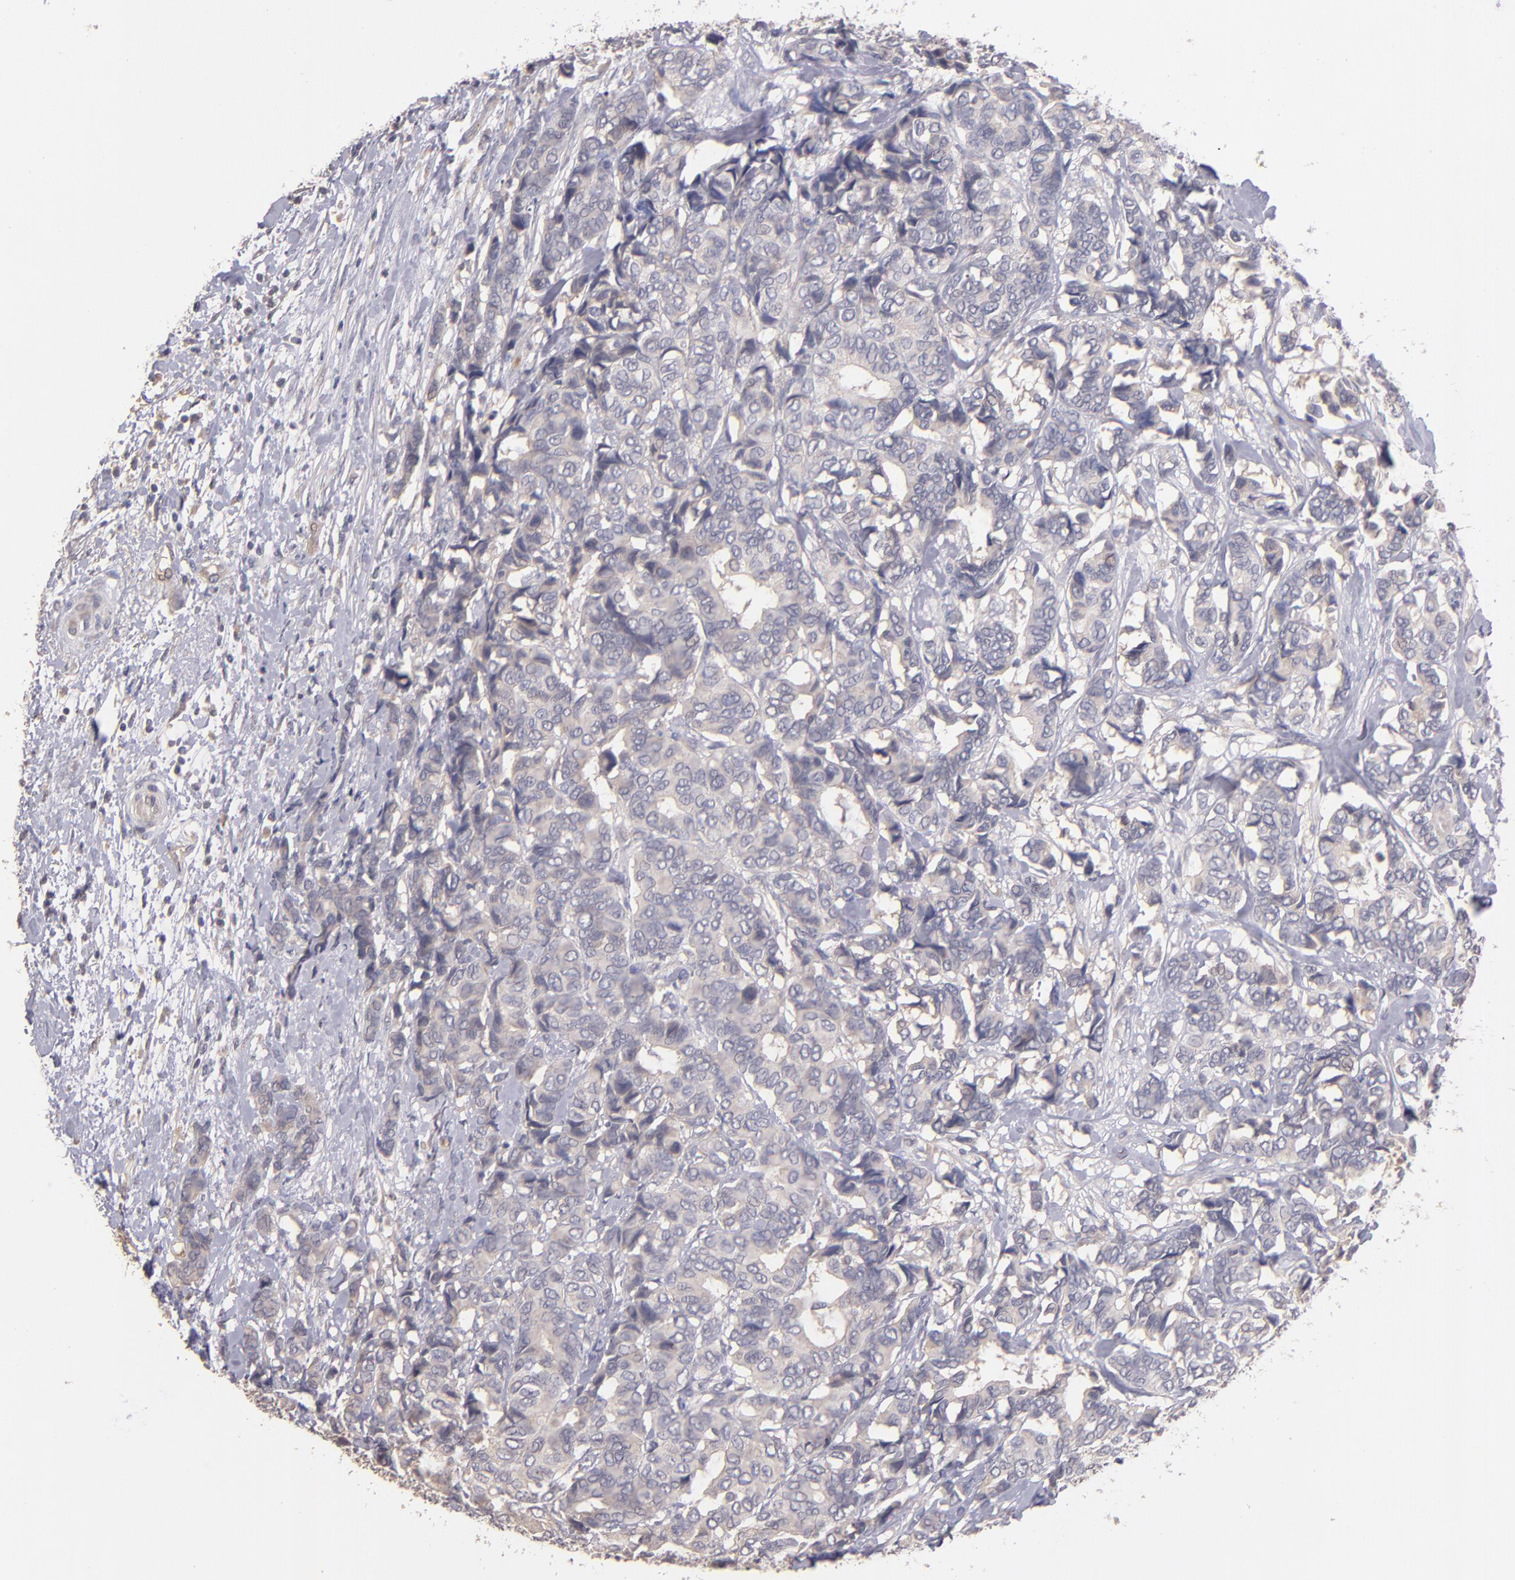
{"staining": {"intensity": "weak", "quantity": "<25%", "location": "cytoplasmic/membranous"}, "tissue": "breast cancer", "cell_type": "Tumor cells", "image_type": "cancer", "snomed": [{"axis": "morphology", "description": "Duct carcinoma"}, {"axis": "topography", "description": "Breast"}], "caption": "This is a image of IHC staining of breast cancer, which shows no staining in tumor cells. The staining is performed using DAB brown chromogen with nuclei counter-stained in using hematoxylin.", "gene": "GNAZ", "patient": {"sex": "female", "age": 87}}